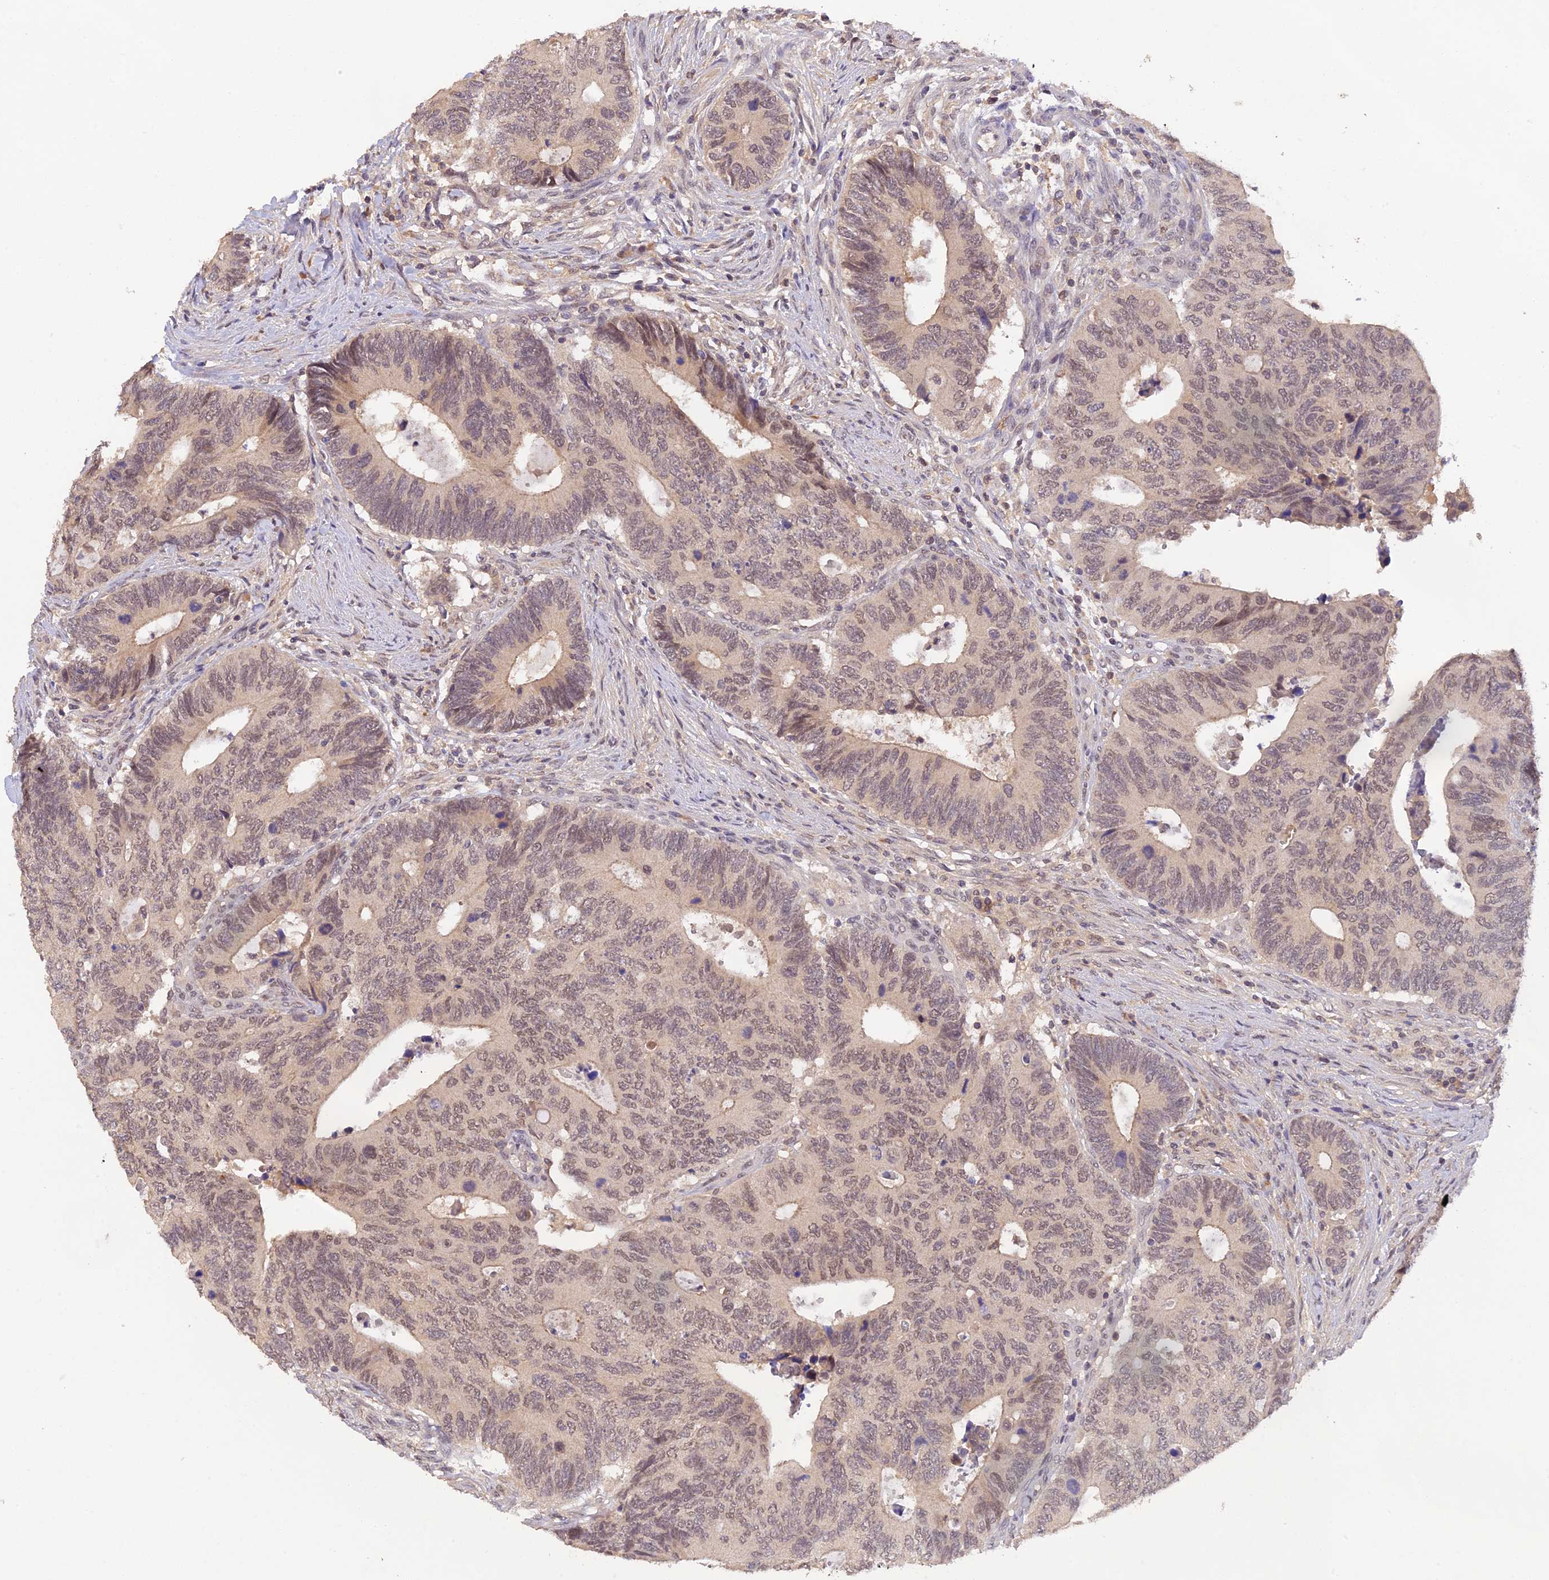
{"staining": {"intensity": "moderate", "quantity": "25%-75%", "location": "nuclear"}, "tissue": "colorectal cancer", "cell_type": "Tumor cells", "image_type": "cancer", "snomed": [{"axis": "morphology", "description": "Adenocarcinoma, NOS"}, {"axis": "topography", "description": "Colon"}], "caption": "Immunohistochemistry (IHC) of human adenocarcinoma (colorectal) demonstrates medium levels of moderate nuclear expression in about 25%-75% of tumor cells.", "gene": "ZNF436", "patient": {"sex": "male", "age": 87}}